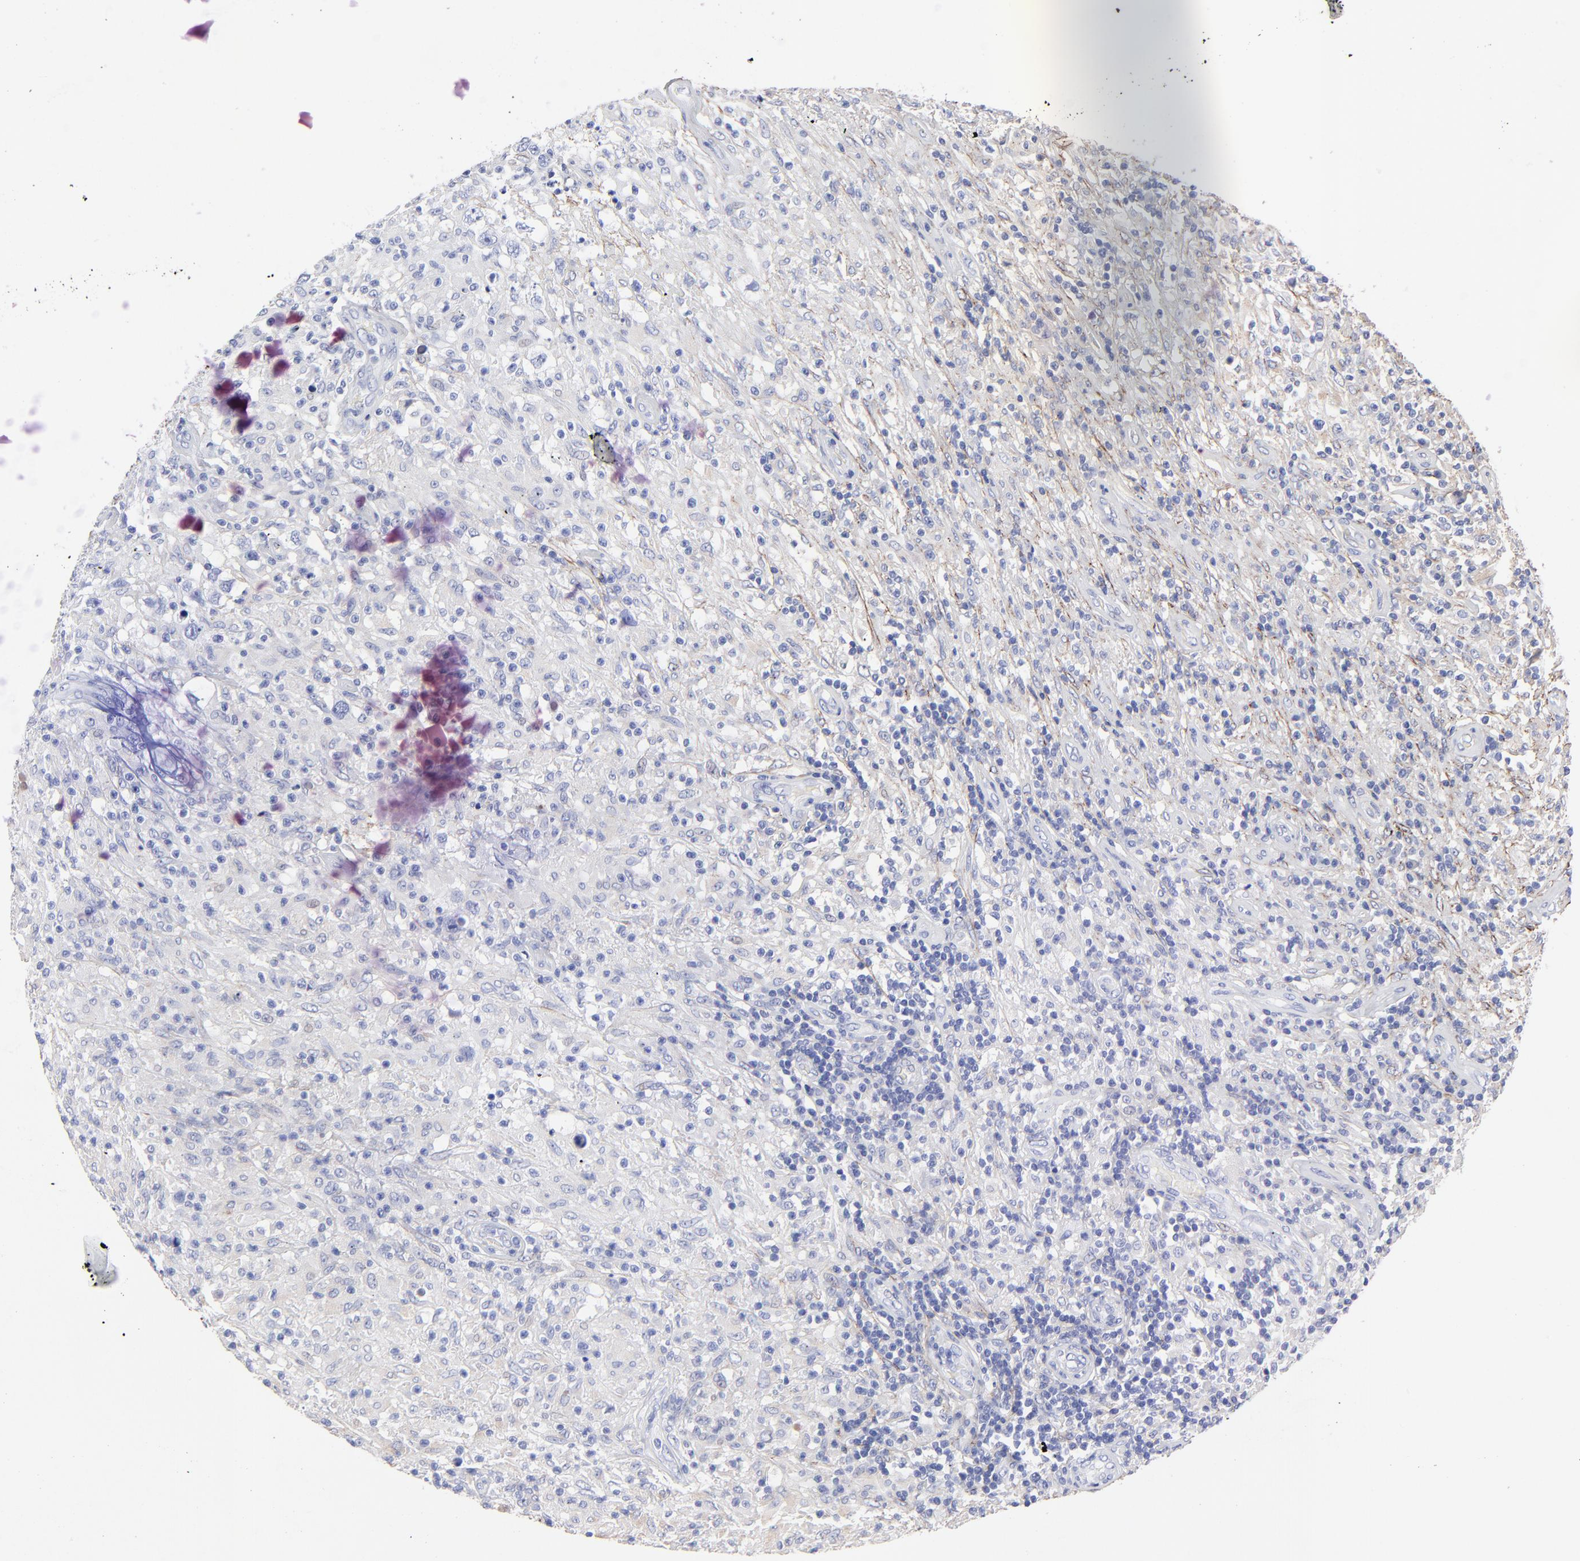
{"staining": {"intensity": "negative", "quantity": "none", "location": "none"}, "tissue": "testis cancer", "cell_type": "Tumor cells", "image_type": "cancer", "snomed": [{"axis": "morphology", "description": "Seminoma, NOS"}, {"axis": "topography", "description": "Testis"}], "caption": "The image reveals no significant expression in tumor cells of testis seminoma. (Brightfield microscopy of DAB (3,3'-diaminobenzidine) immunohistochemistry at high magnification).", "gene": "FBLN2", "patient": {"sex": "male", "age": 34}}